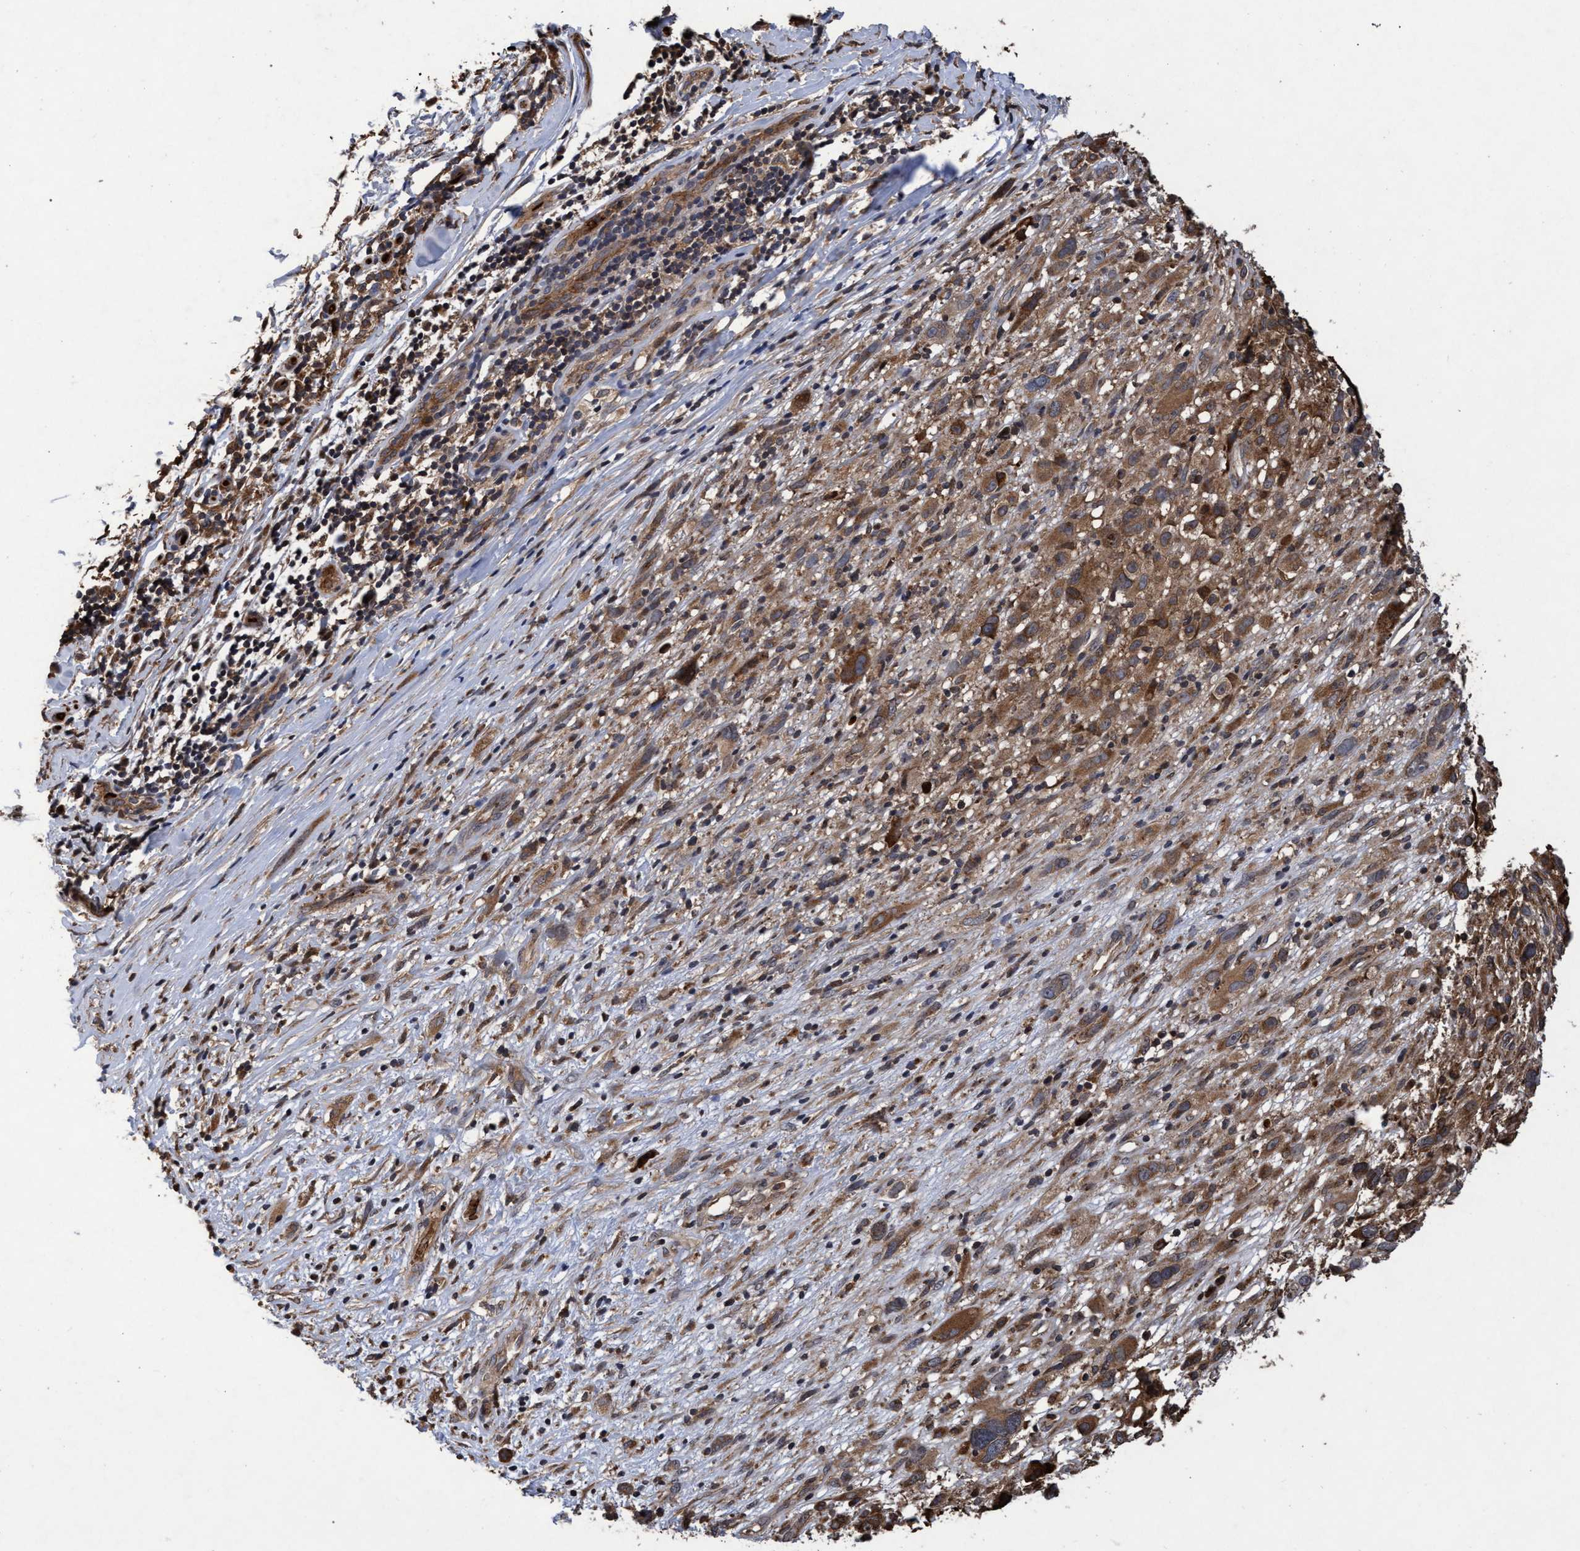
{"staining": {"intensity": "strong", "quantity": ">75%", "location": "cytoplasmic/membranous"}, "tissue": "melanoma", "cell_type": "Tumor cells", "image_type": "cancer", "snomed": [{"axis": "morphology", "description": "Malignant melanoma, NOS"}, {"axis": "topography", "description": "Skin"}], "caption": "Immunohistochemistry (DAB (3,3'-diaminobenzidine)) staining of human melanoma reveals strong cytoplasmic/membranous protein staining in approximately >75% of tumor cells. (Stains: DAB in brown, nuclei in blue, Microscopy: brightfield microscopy at high magnification).", "gene": "CHMP6", "patient": {"sex": "female", "age": 55}}